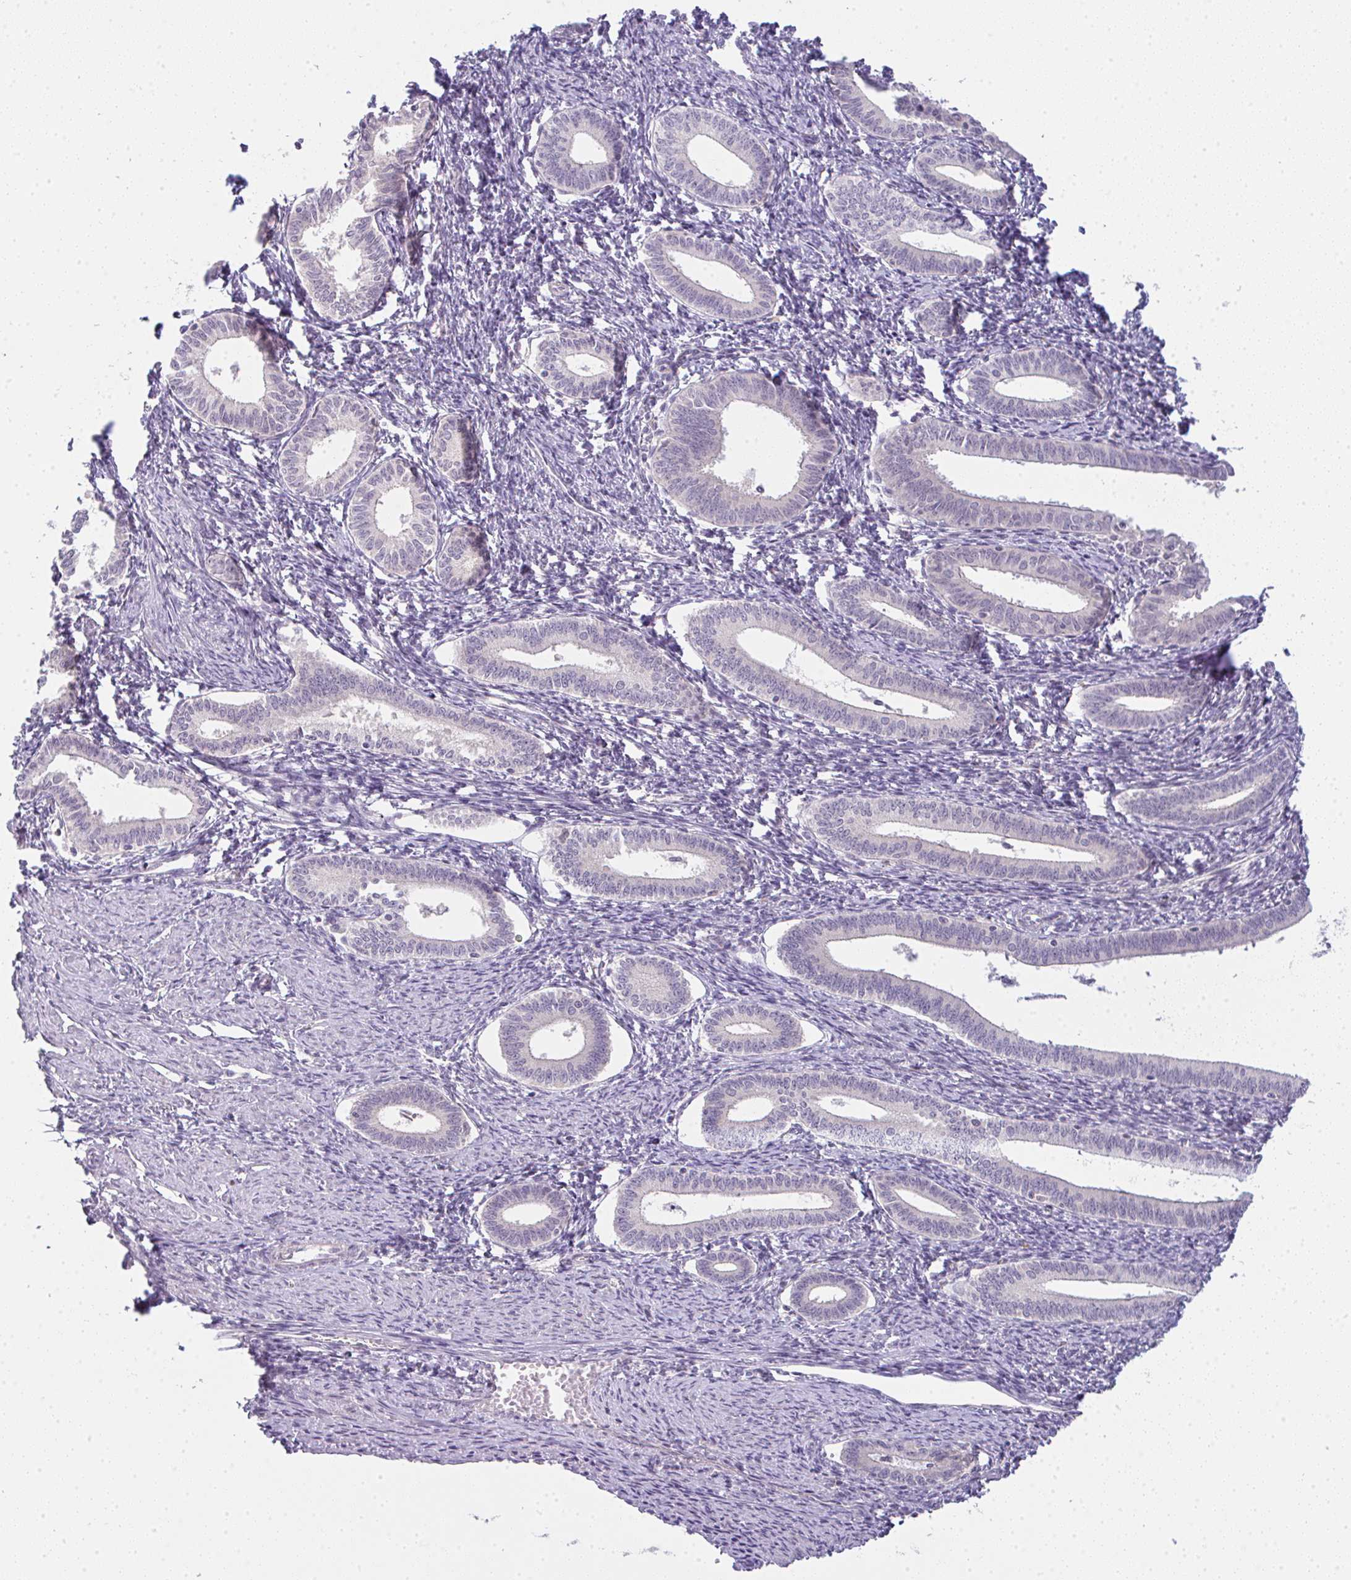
{"staining": {"intensity": "negative", "quantity": "none", "location": "none"}, "tissue": "endometrium", "cell_type": "Cells in endometrial stroma", "image_type": "normal", "snomed": [{"axis": "morphology", "description": "Normal tissue, NOS"}, {"axis": "topography", "description": "Endometrium"}], "caption": "There is no significant positivity in cells in endometrial stroma of endometrium. The staining is performed using DAB (3,3'-diaminobenzidine) brown chromogen with nuclei counter-stained in using hematoxylin.", "gene": "CSE1L", "patient": {"sex": "female", "age": 41}}